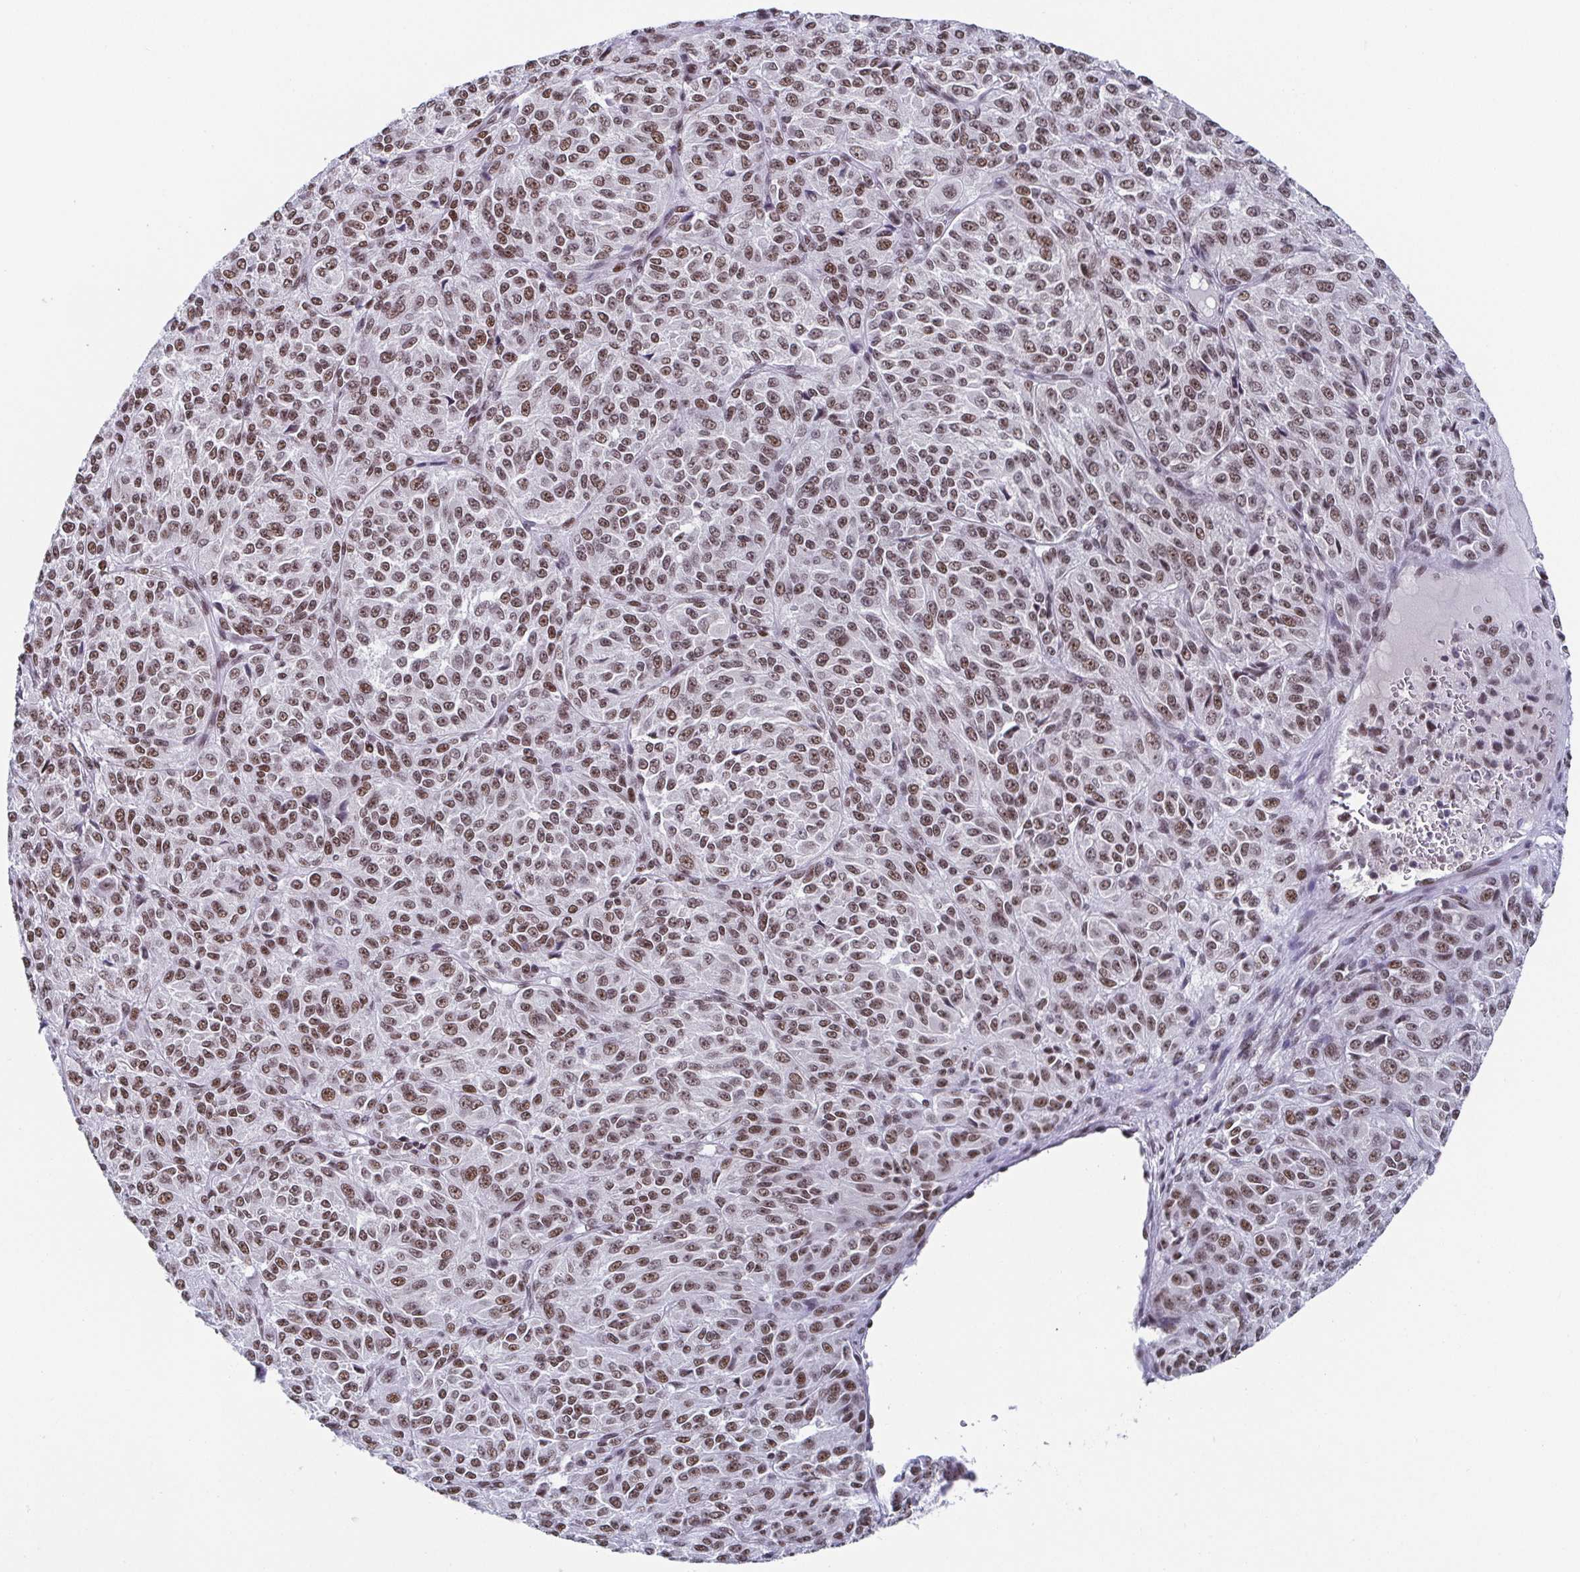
{"staining": {"intensity": "moderate", "quantity": ">75%", "location": "nuclear"}, "tissue": "melanoma", "cell_type": "Tumor cells", "image_type": "cancer", "snomed": [{"axis": "morphology", "description": "Malignant melanoma, Metastatic site"}, {"axis": "topography", "description": "Brain"}], "caption": "Immunohistochemical staining of human melanoma shows medium levels of moderate nuclear protein staining in approximately >75% of tumor cells.", "gene": "SLC7A10", "patient": {"sex": "female", "age": 56}}